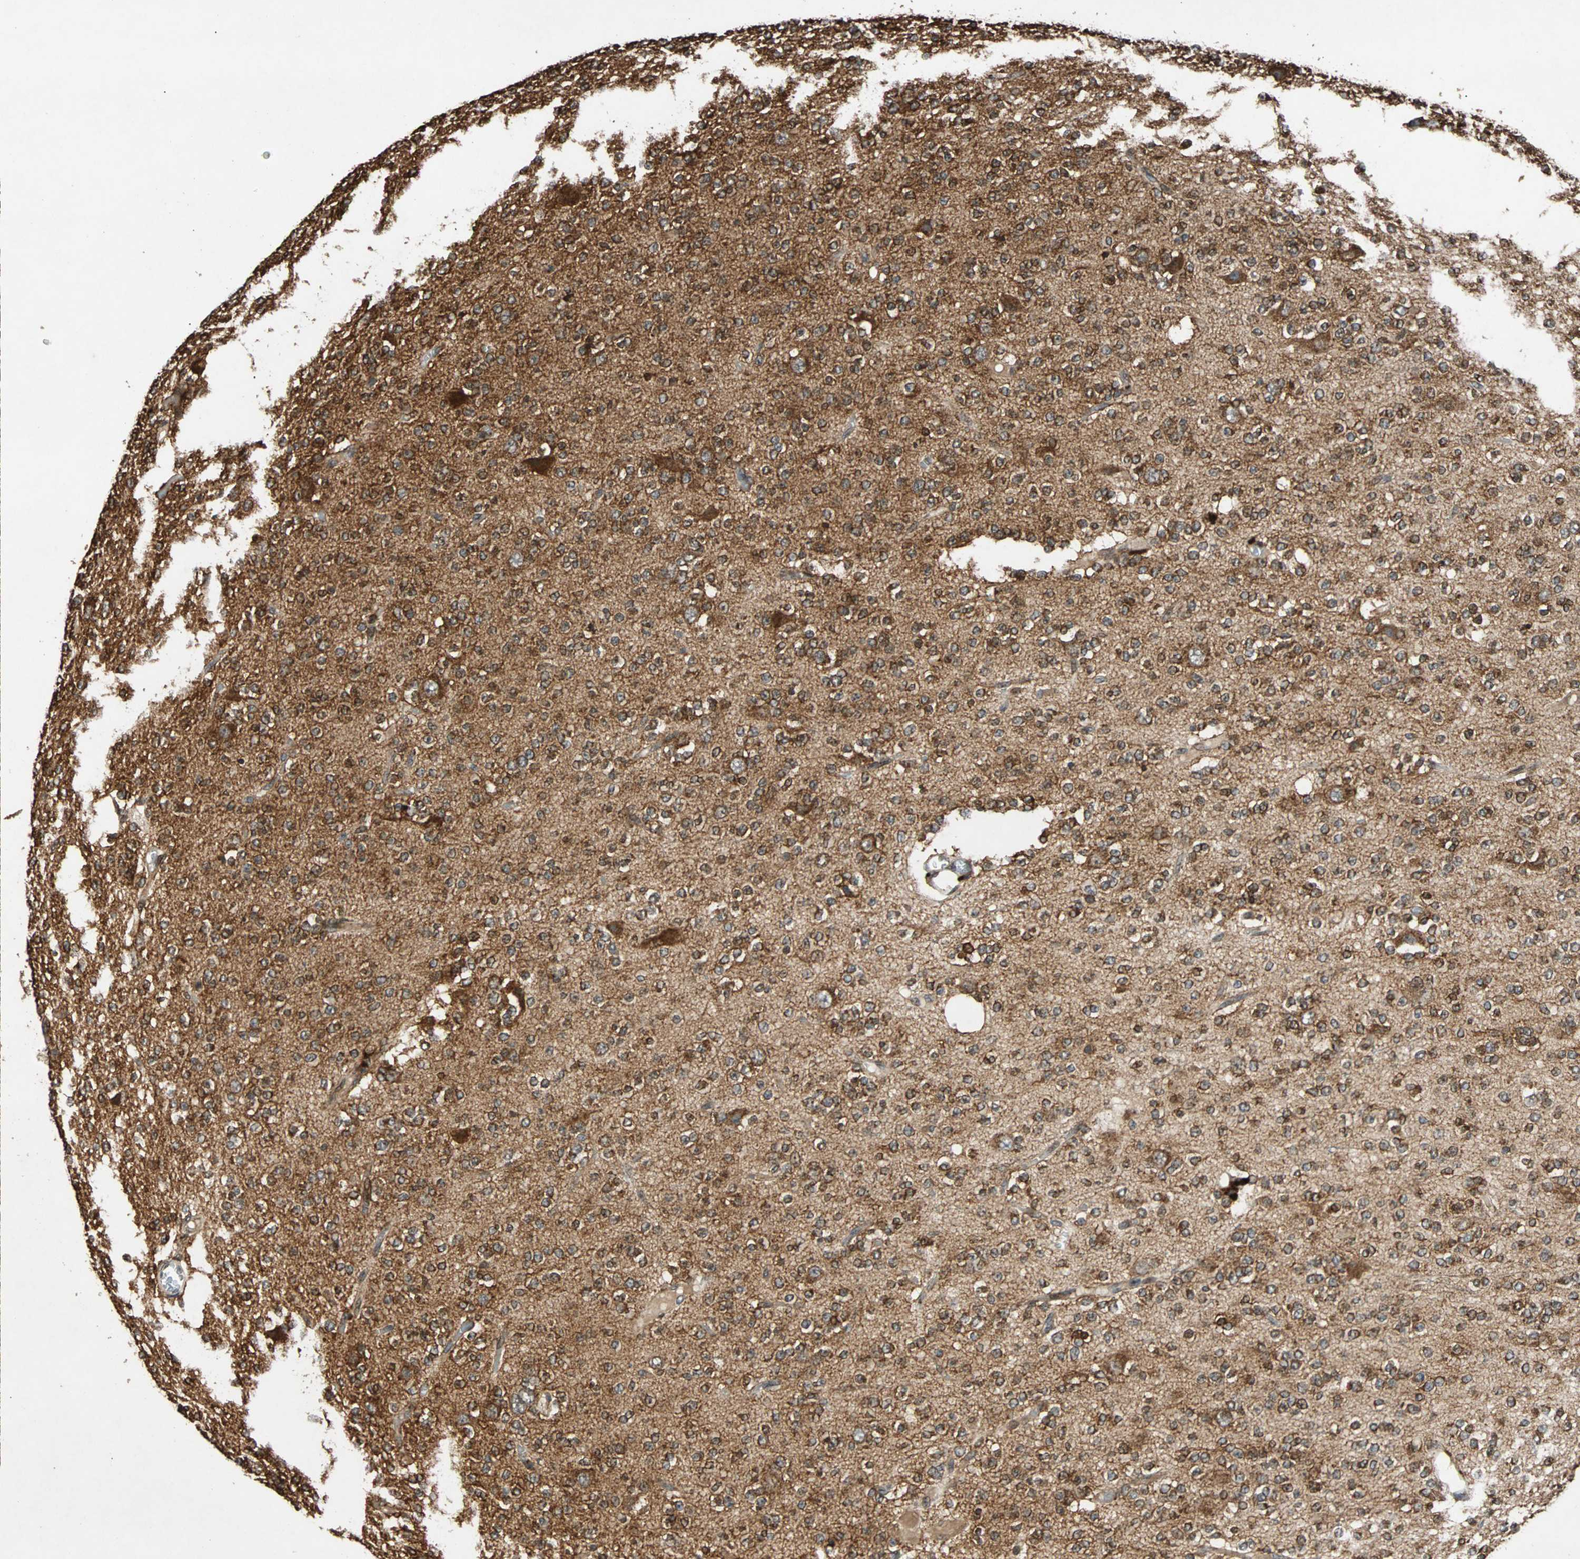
{"staining": {"intensity": "strong", "quantity": ">75%", "location": "cytoplasmic/membranous"}, "tissue": "glioma", "cell_type": "Tumor cells", "image_type": "cancer", "snomed": [{"axis": "morphology", "description": "Glioma, malignant, Low grade"}, {"axis": "topography", "description": "Brain"}], "caption": "Glioma stained for a protein reveals strong cytoplasmic/membranous positivity in tumor cells. (IHC, brightfield microscopy, high magnification).", "gene": "USP31", "patient": {"sex": "male", "age": 38}}